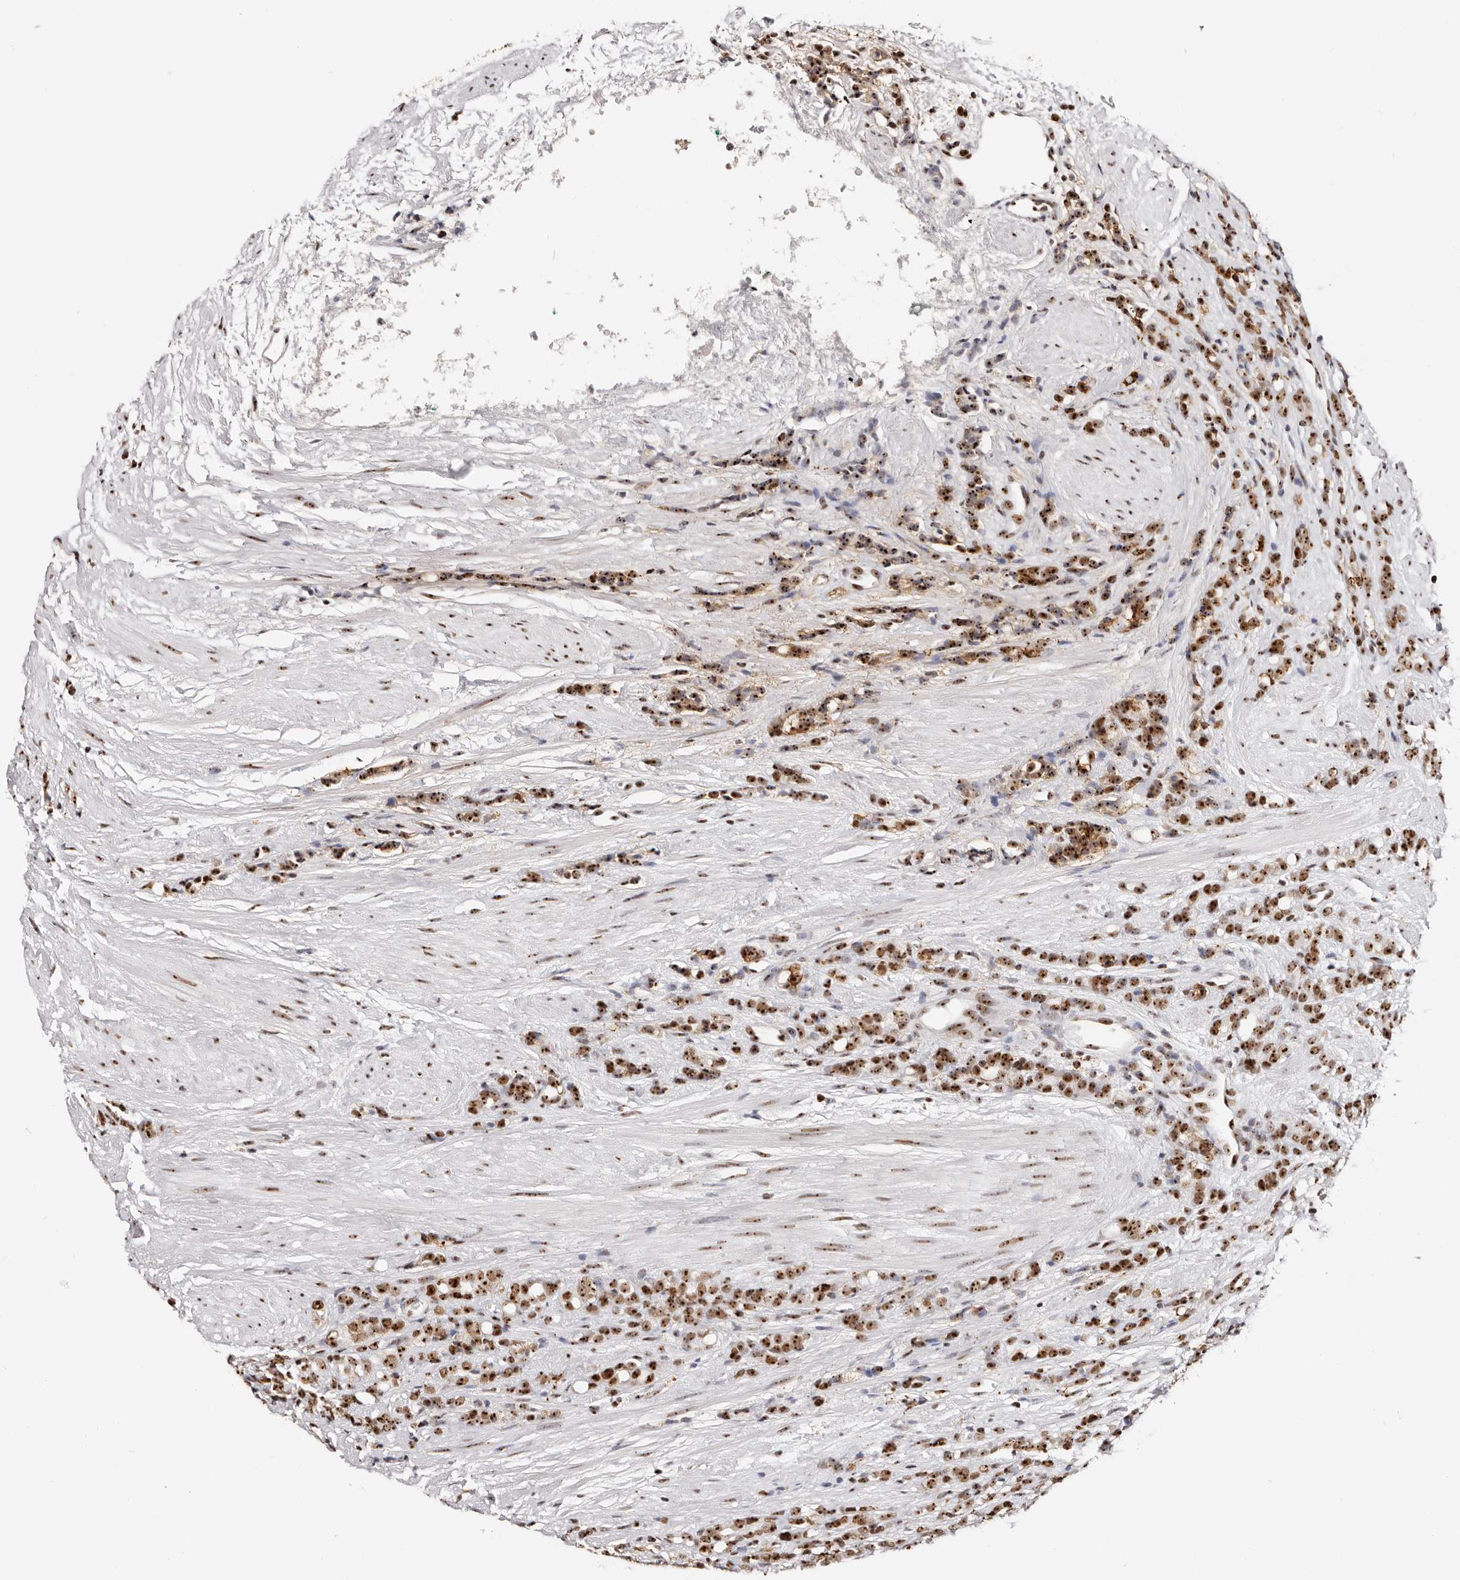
{"staining": {"intensity": "strong", "quantity": "25%-75%", "location": "cytoplasmic/membranous,nuclear"}, "tissue": "prostate cancer", "cell_type": "Tumor cells", "image_type": "cancer", "snomed": [{"axis": "morphology", "description": "Adenocarcinoma, High grade"}, {"axis": "topography", "description": "Prostate"}], "caption": "This photomicrograph exhibits IHC staining of prostate adenocarcinoma (high-grade), with high strong cytoplasmic/membranous and nuclear positivity in about 25%-75% of tumor cells.", "gene": "IQGAP3", "patient": {"sex": "male", "age": 62}}